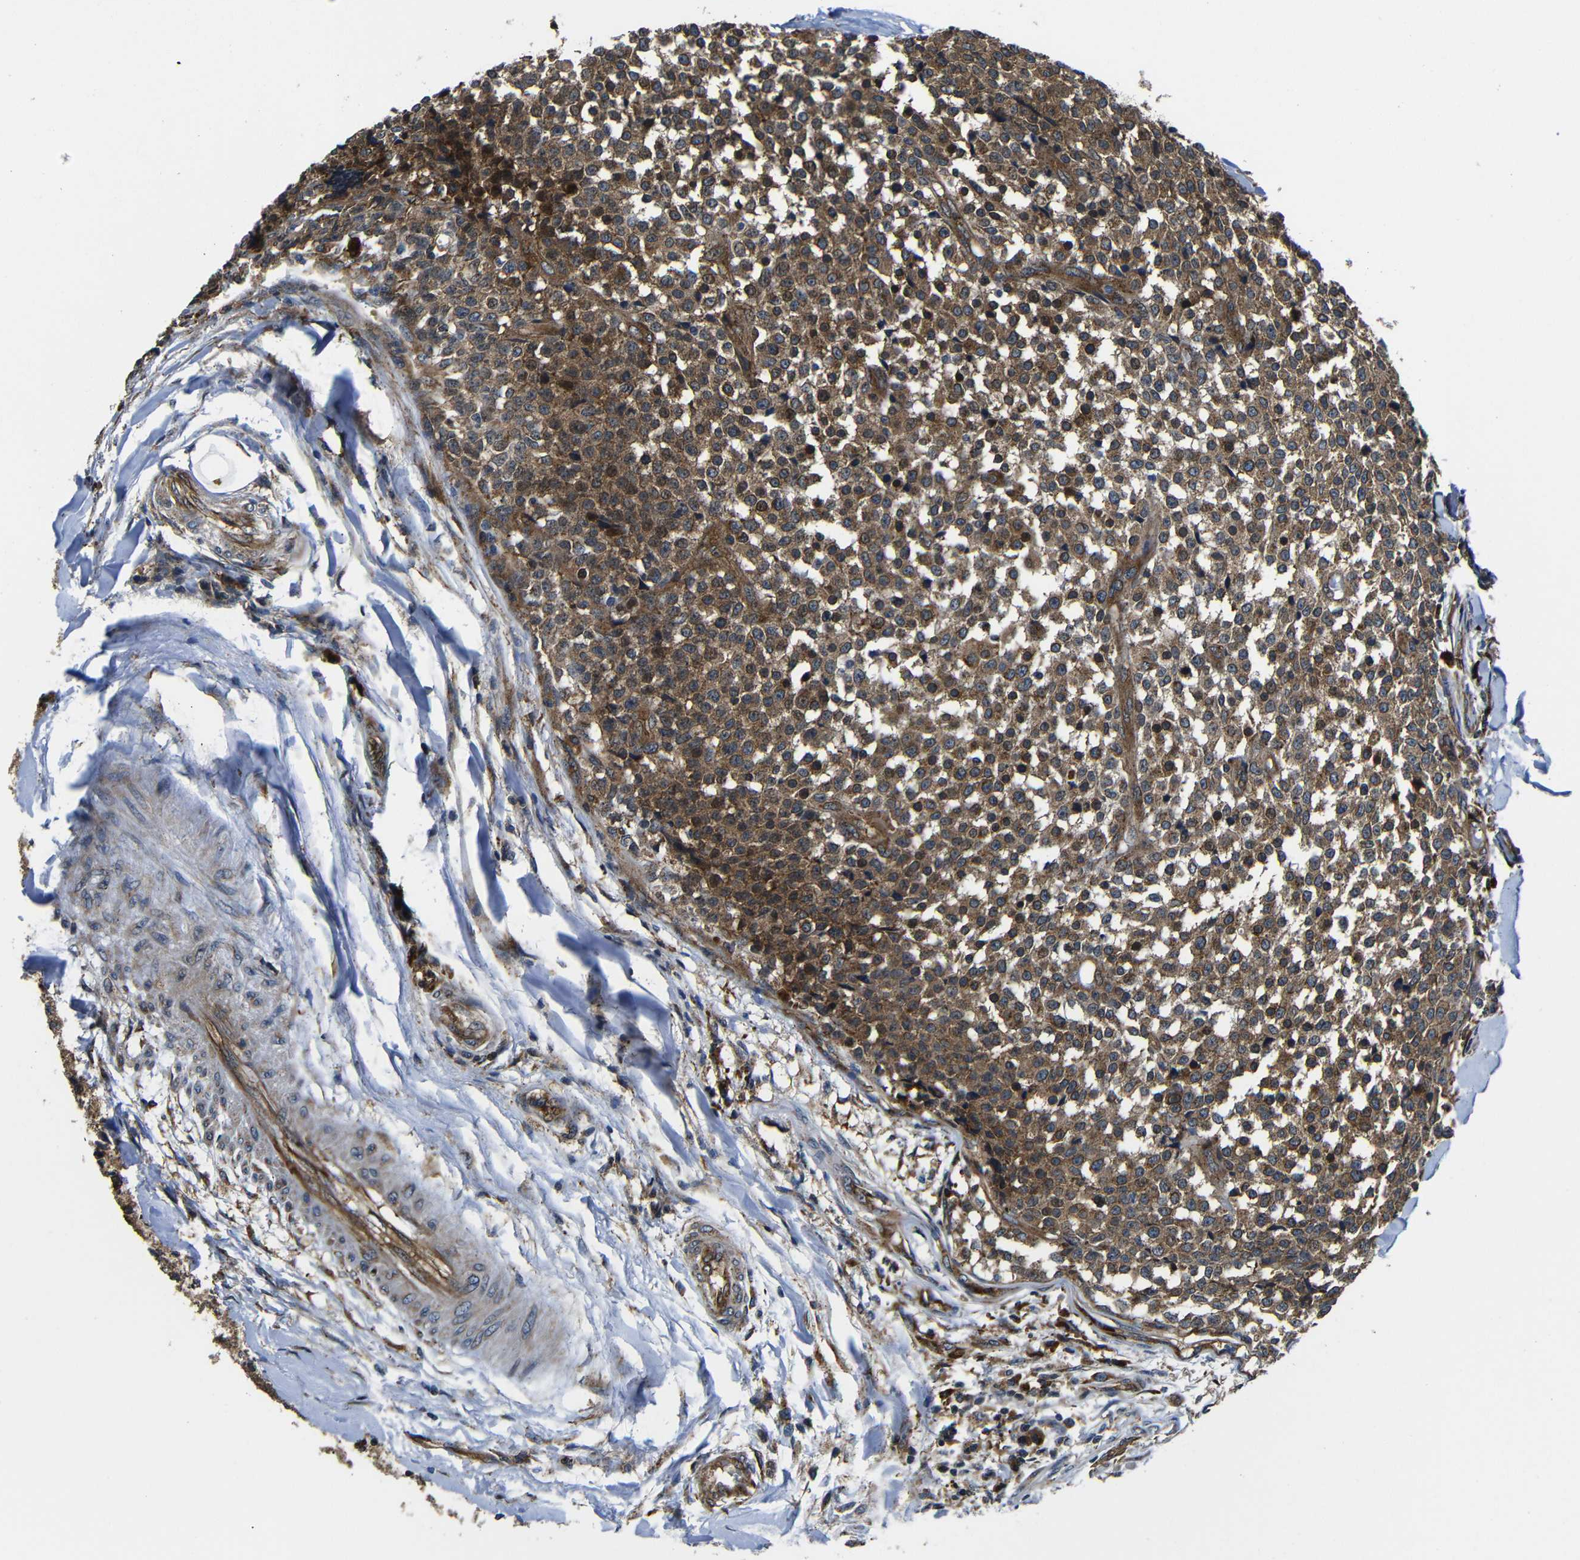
{"staining": {"intensity": "moderate", "quantity": ">75%", "location": "cytoplasmic/membranous"}, "tissue": "testis cancer", "cell_type": "Tumor cells", "image_type": "cancer", "snomed": [{"axis": "morphology", "description": "Seminoma, NOS"}, {"axis": "topography", "description": "Testis"}], "caption": "This is an image of IHC staining of testis seminoma, which shows moderate positivity in the cytoplasmic/membranous of tumor cells.", "gene": "ABCE1", "patient": {"sex": "male", "age": 59}}